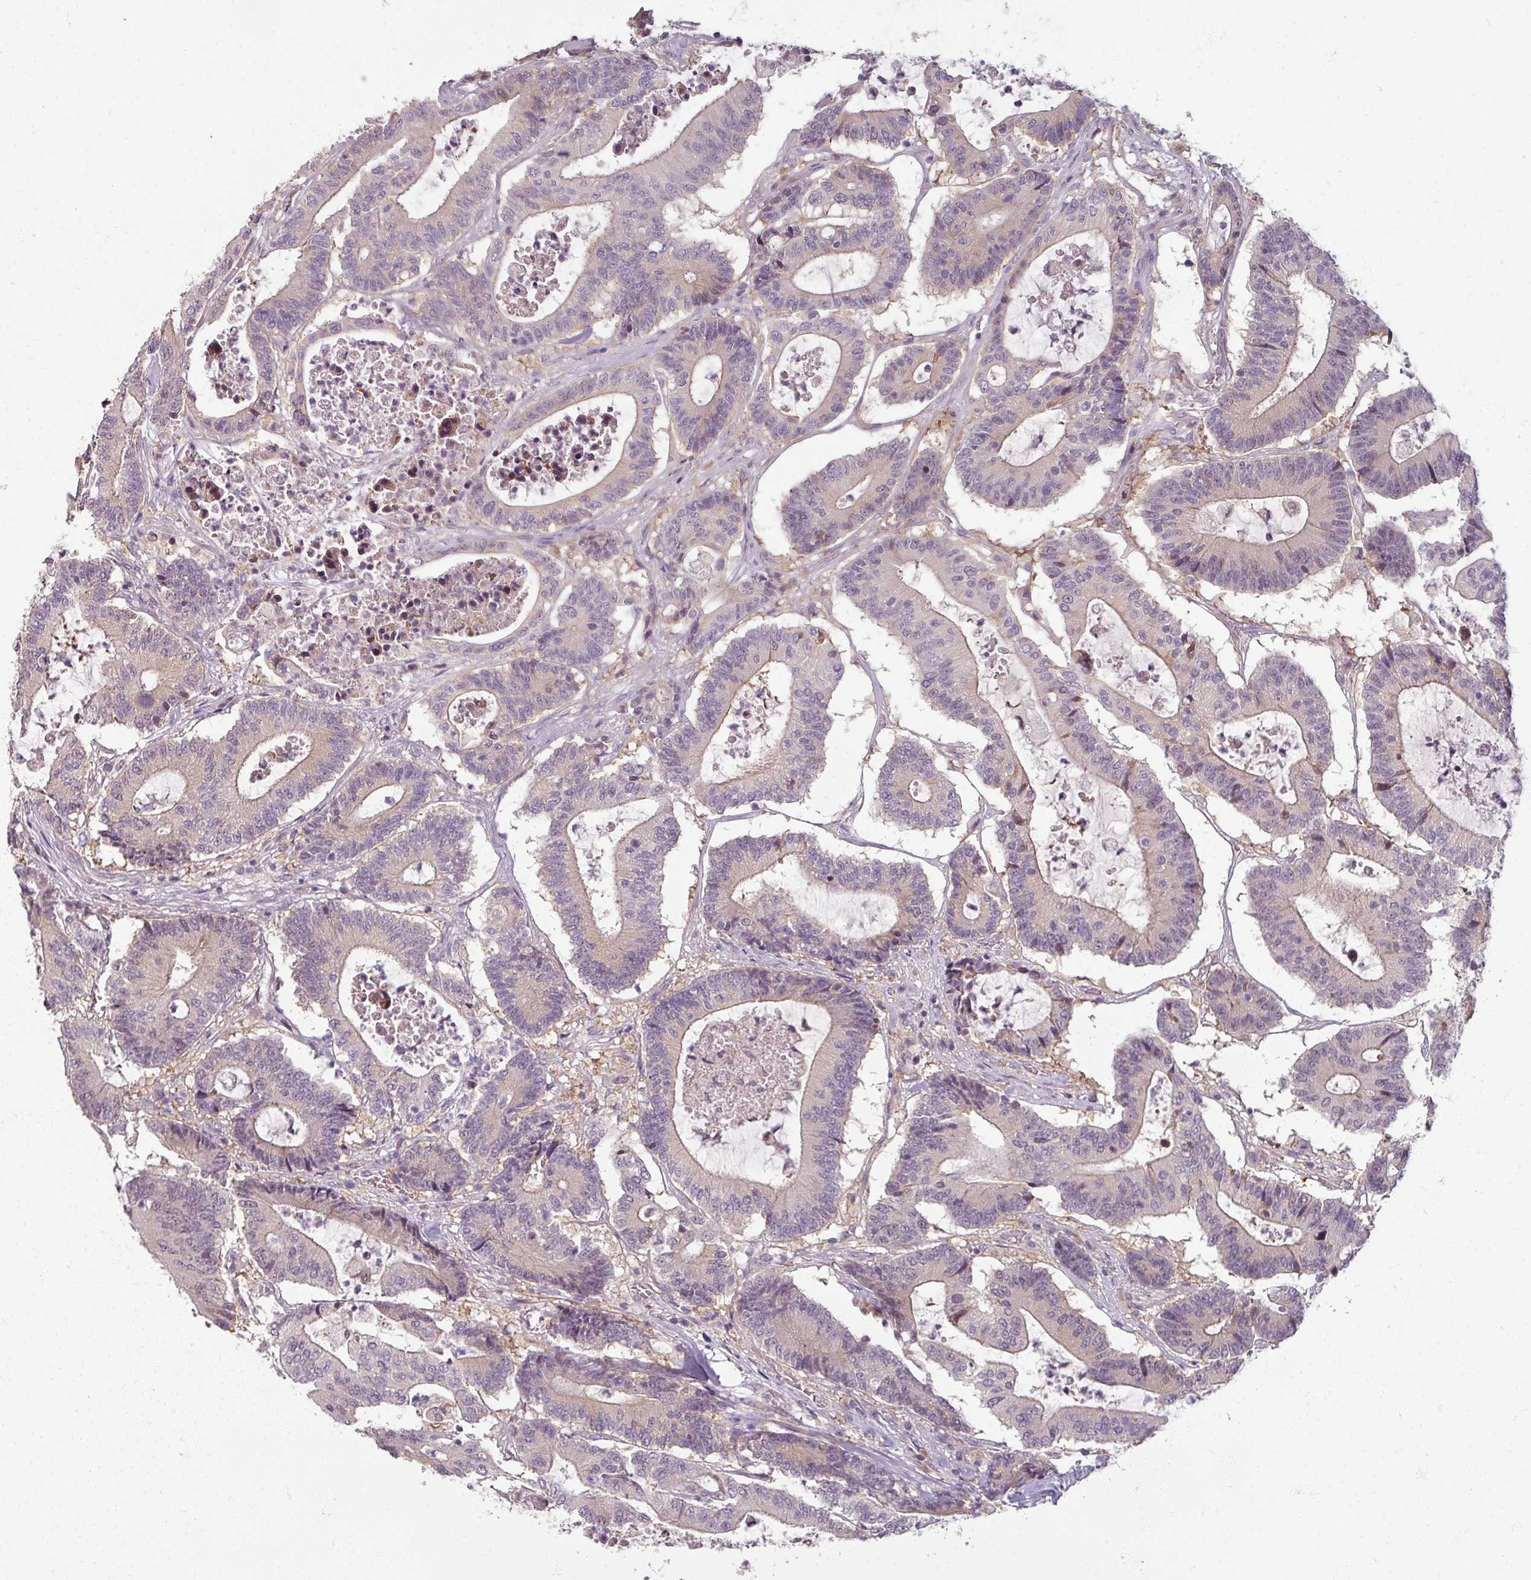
{"staining": {"intensity": "weak", "quantity": "25%-75%", "location": "cytoplasmic/membranous"}, "tissue": "colorectal cancer", "cell_type": "Tumor cells", "image_type": "cancer", "snomed": [{"axis": "morphology", "description": "Adenocarcinoma, NOS"}, {"axis": "topography", "description": "Colon"}], "caption": "Human colorectal adenocarcinoma stained with a brown dye shows weak cytoplasmic/membranous positive expression in approximately 25%-75% of tumor cells.", "gene": "MYMK", "patient": {"sex": "female", "age": 84}}